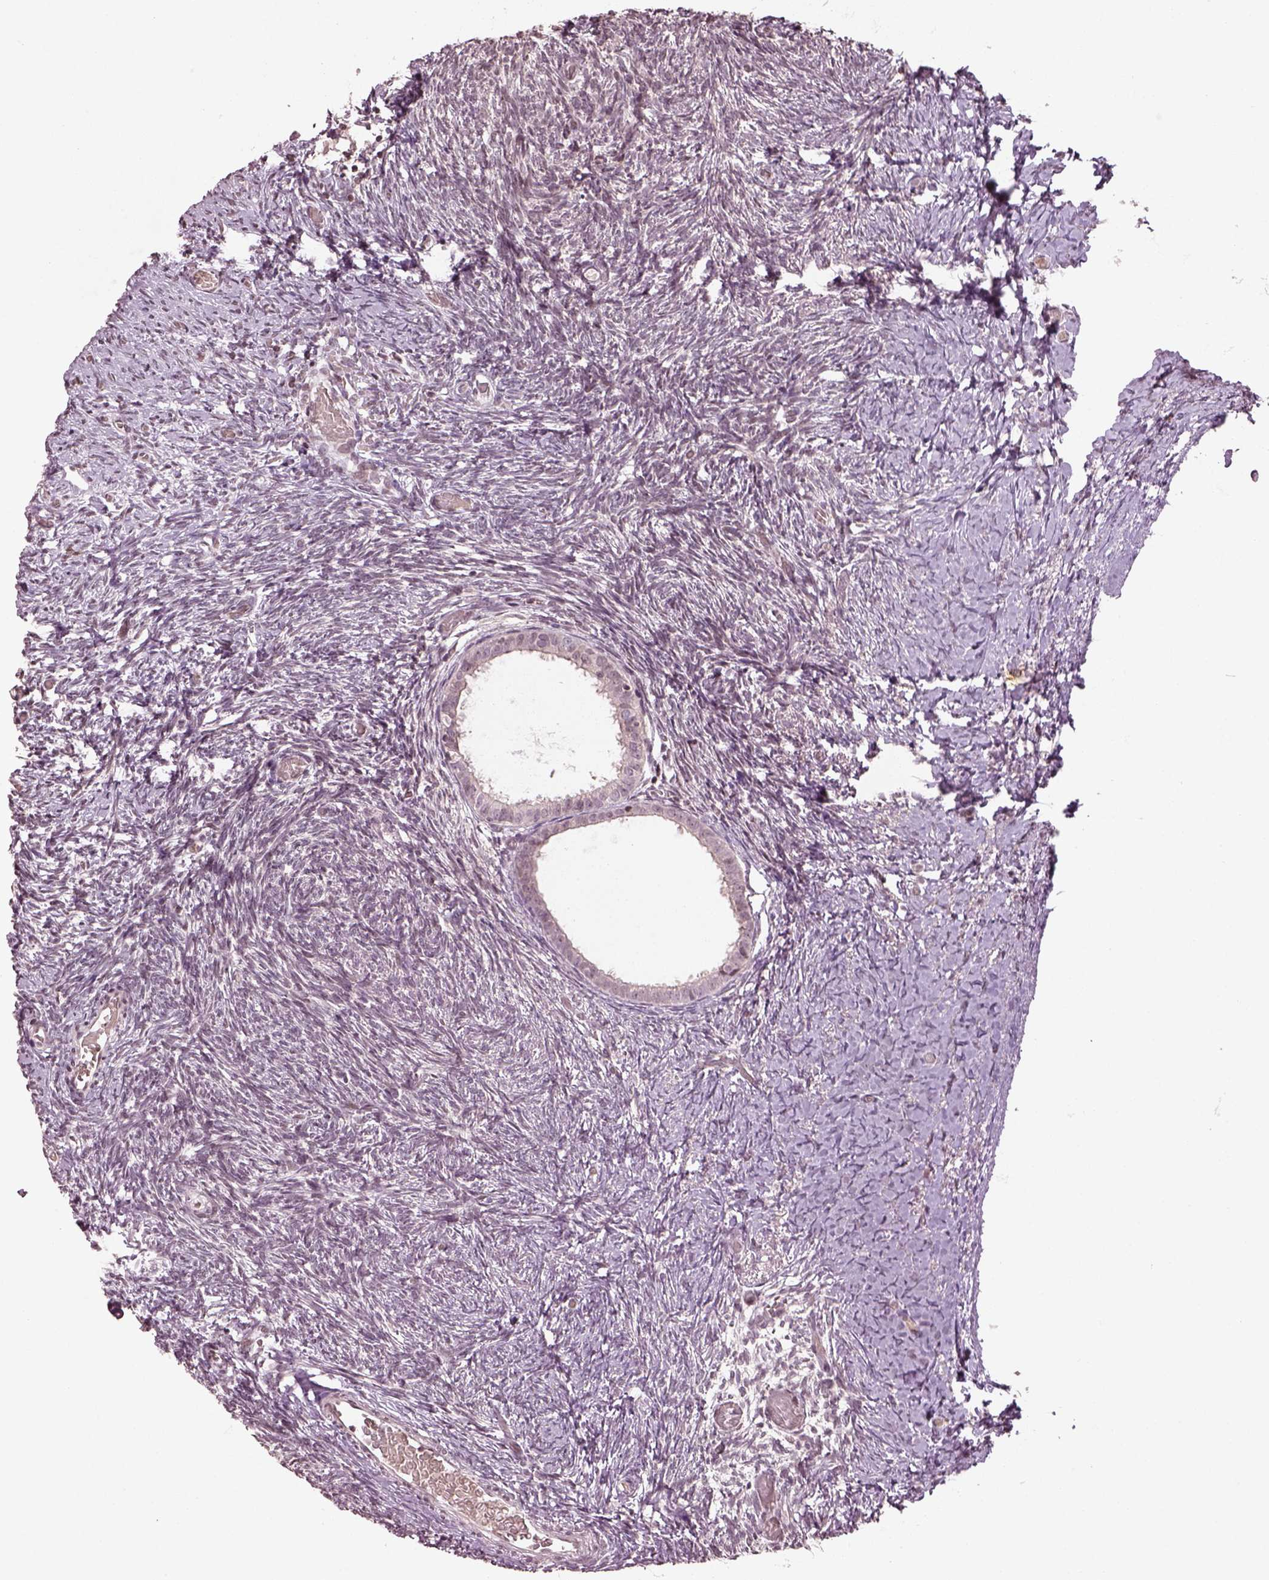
{"staining": {"intensity": "negative", "quantity": "none", "location": "none"}, "tissue": "ovary", "cell_type": "Follicle cells", "image_type": "normal", "snomed": [{"axis": "morphology", "description": "Normal tissue, NOS"}, {"axis": "topography", "description": "Ovary"}], "caption": "Ovary stained for a protein using immunohistochemistry (IHC) displays no positivity follicle cells.", "gene": "GRM4", "patient": {"sex": "female", "age": 39}}